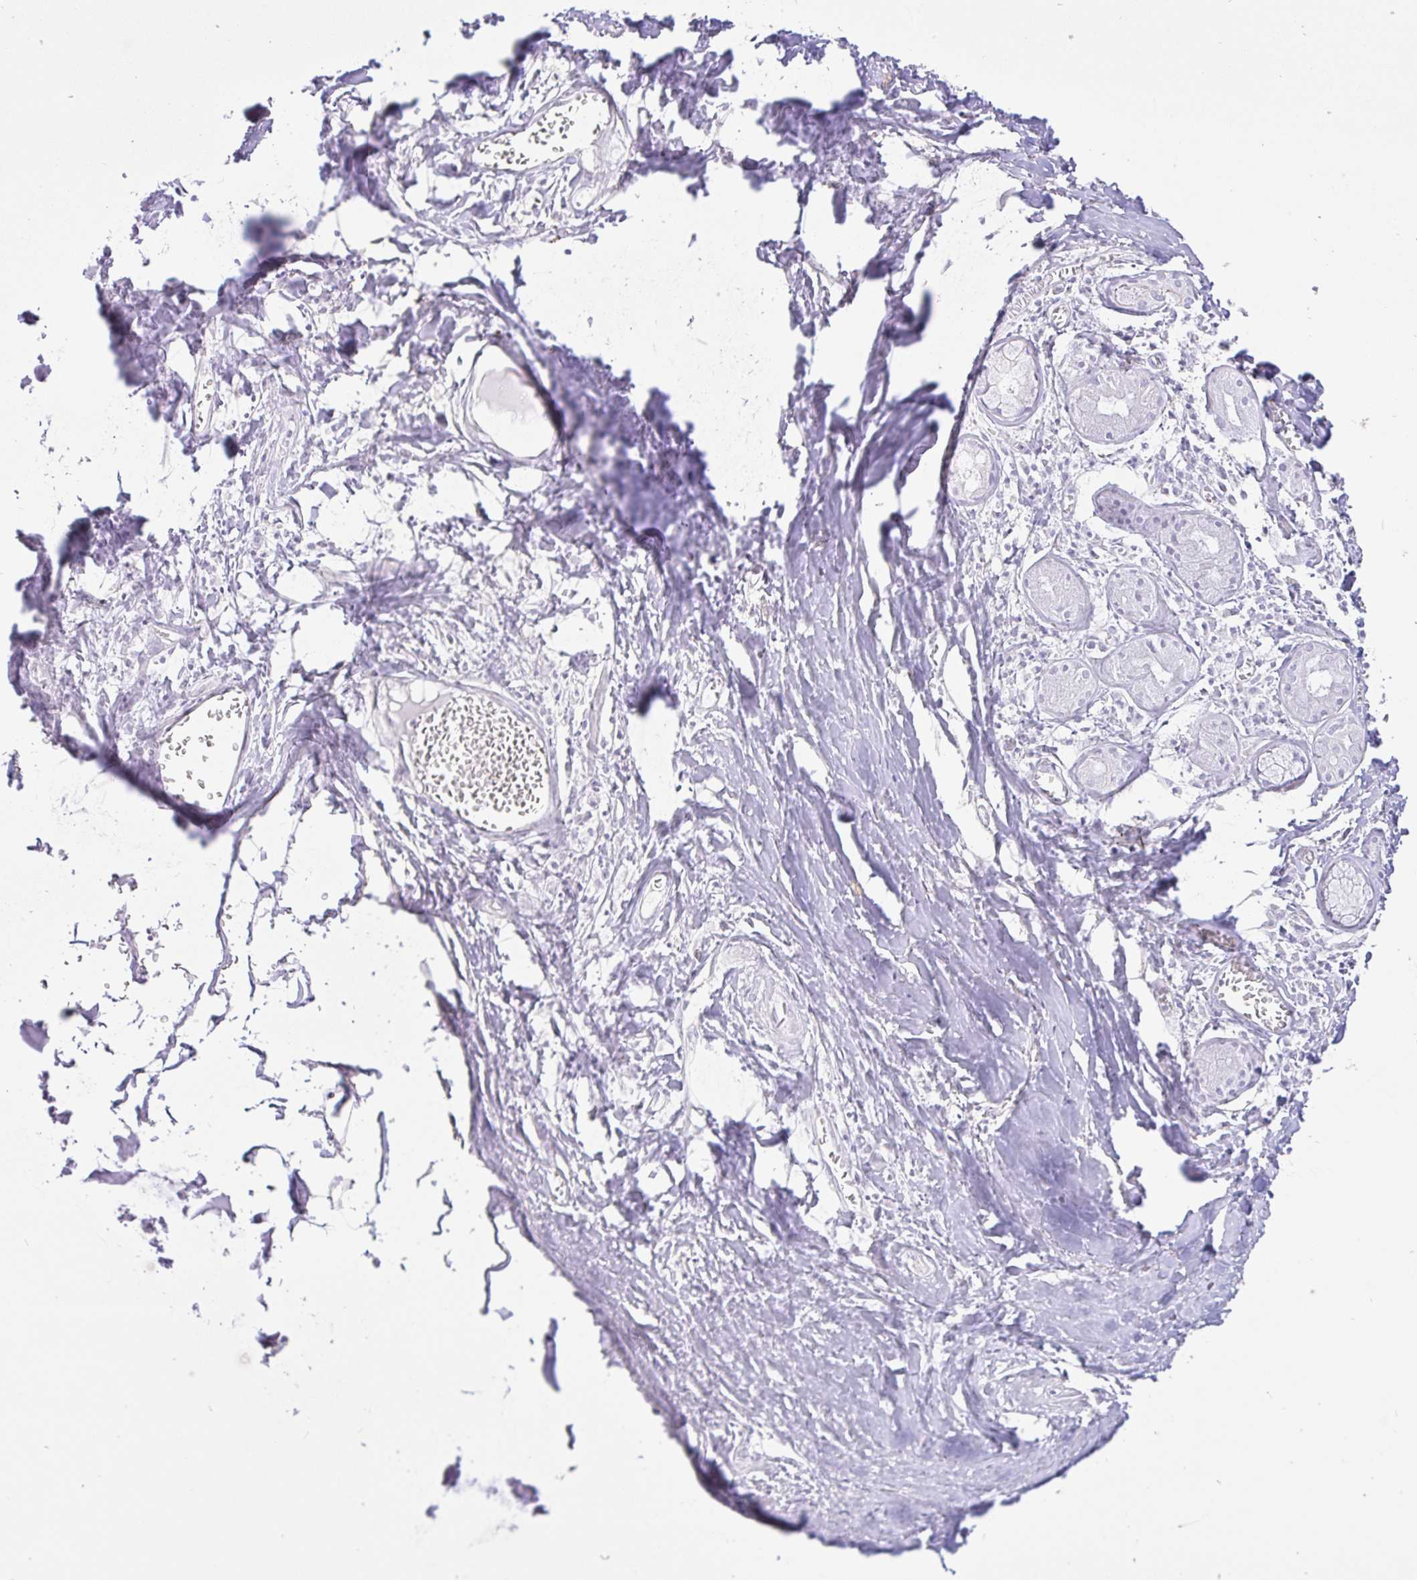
{"staining": {"intensity": "moderate", "quantity": ">75%", "location": "cytoplasmic/membranous"}, "tissue": "adipose tissue", "cell_type": "Adipocytes", "image_type": "normal", "snomed": [{"axis": "morphology", "description": "Normal tissue, NOS"}, {"axis": "topography", "description": "Cartilage tissue"}], "caption": "Immunohistochemistry staining of benign adipose tissue, which demonstrates medium levels of moderate cytoplasmic/membranous expression in about >75% of adipocytes indicating moderate cytoplasmic/membranous protein expression. The staining was performed using DAB (brown) for protein detection and nuclei were counterstained in hematoxylin (blue).", "gene": "ANXA2", "patient": {"sex": "male", "age": 57}}